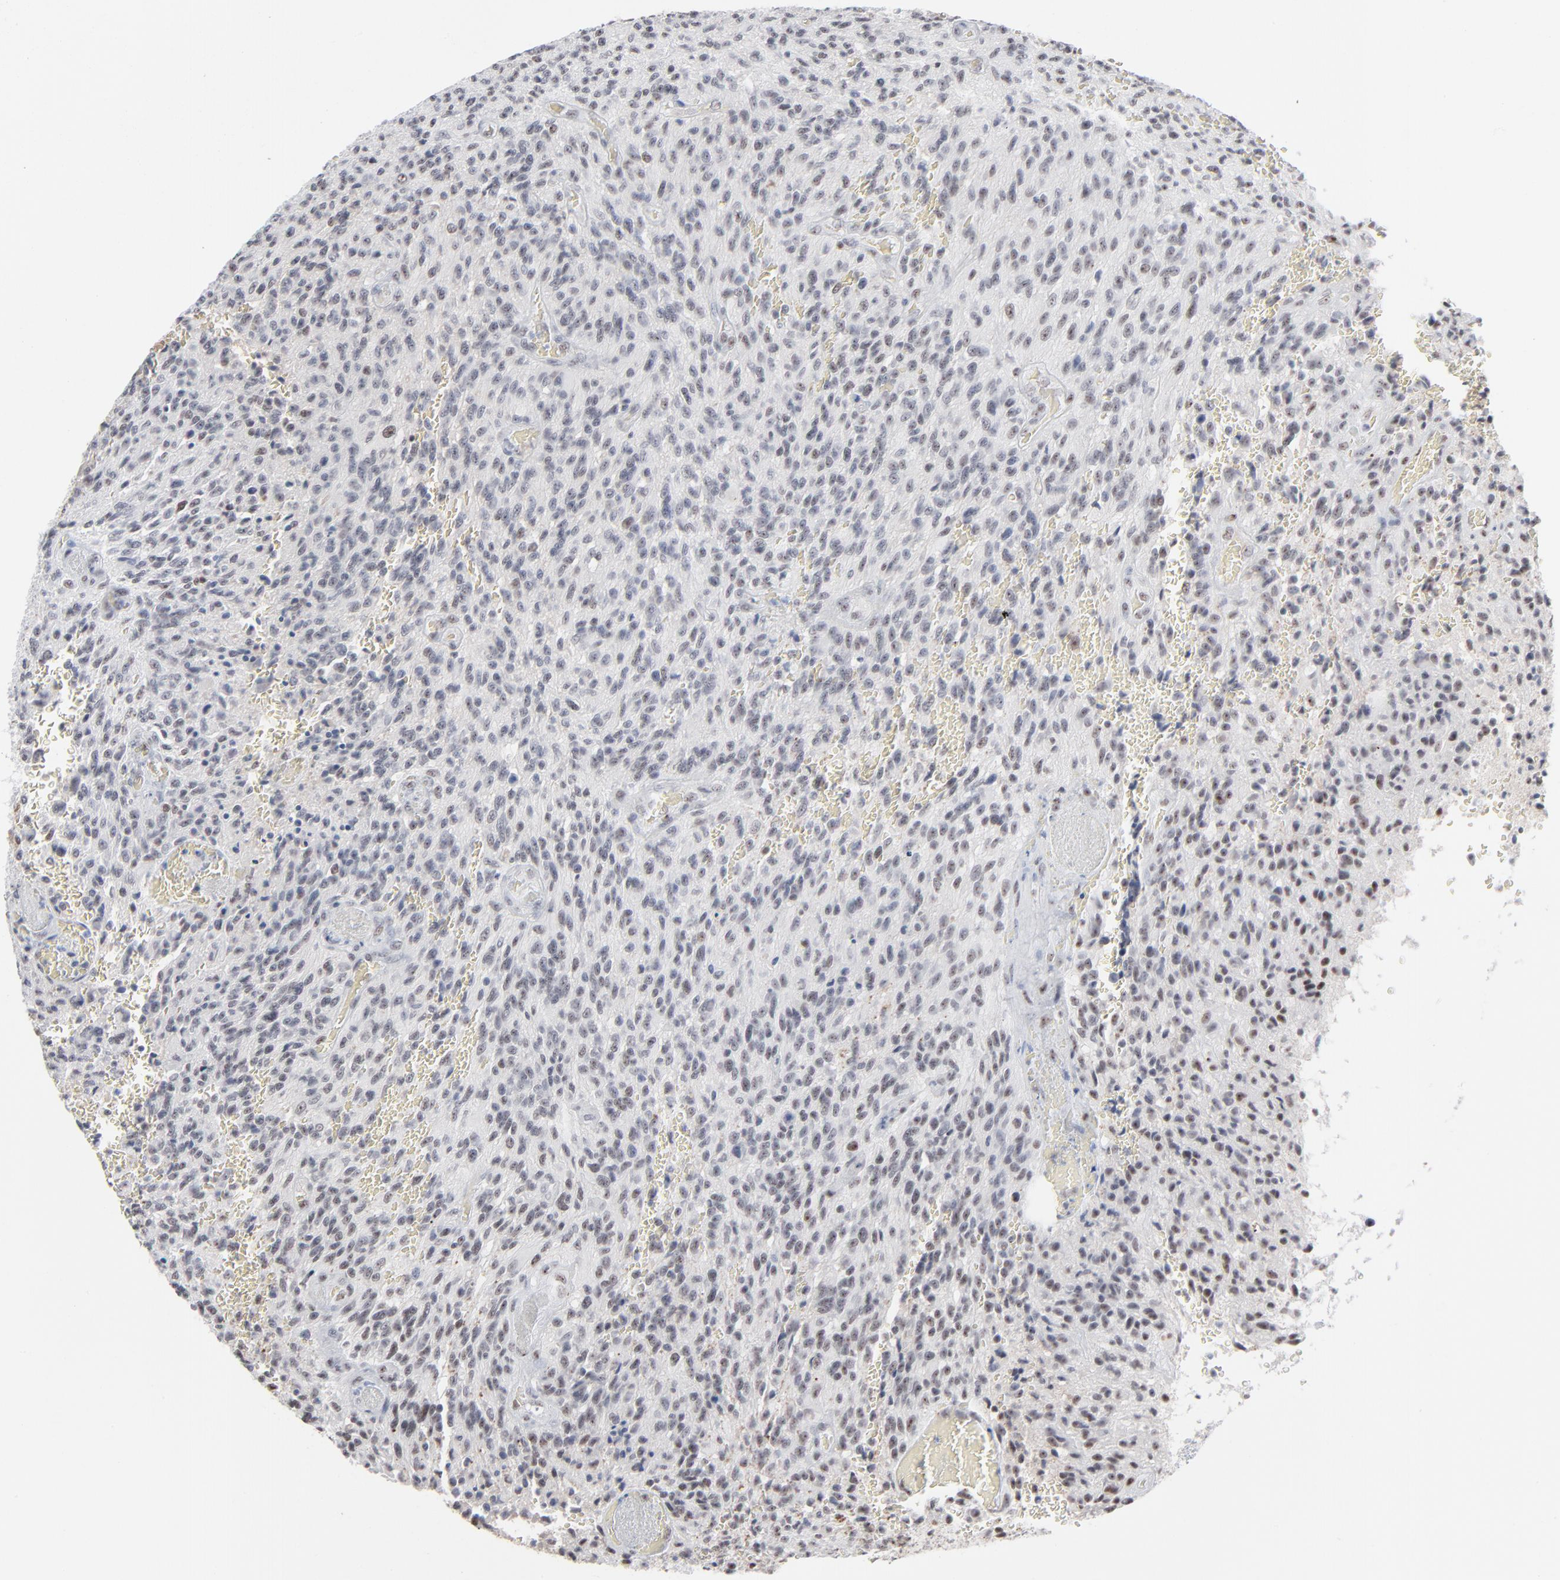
{"staining": {"intensity": "weak", "quantity": "<25%", "location": "nuclear"}, "tissue": "glioma", "cell_type": "Tumor cells", "image_type": "cancer", "snomed": [{"axis": "morphology", "description": "Normal tissue, NOS"}, {"axis": "morphology", "description": "Glioma, malignant, High grade"}, {"axis": "topography", "description": "Cerebral cortex"}], "caption": "The immunohistochemistry (IHC) micrograph has no significant positivity in tumor cells of glioma tissue.", "gene": "MPHOSPH6", "patient": {"sex": "male", "age": 56}}